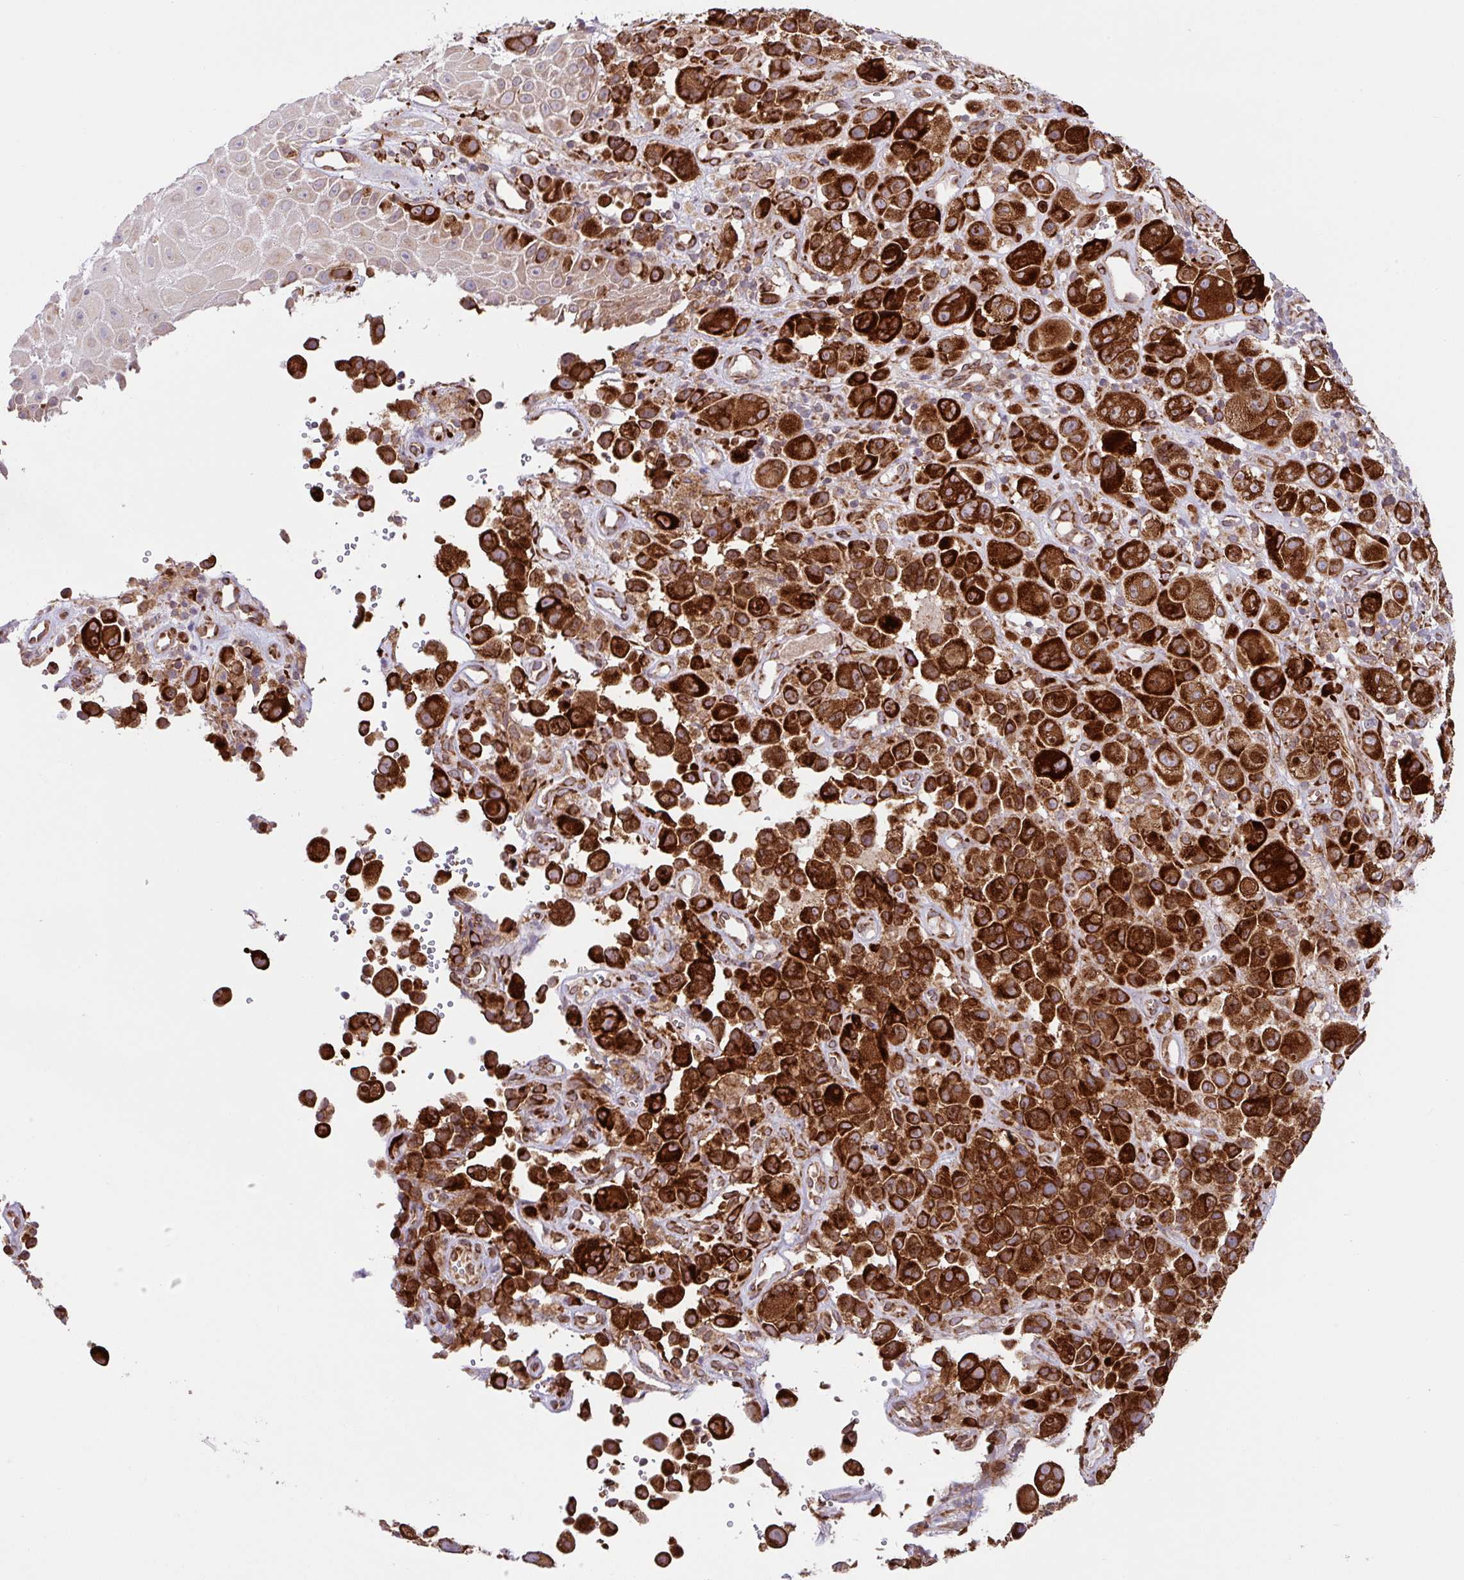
{"staining": {"intensity": "strong", "quantity": ">75%", "location": "cytoplasmic/membranous"}, "tissue": "melanoma", "cell_type": "Tumor cells", "image_type": "cancer", "snomed": [{"axis": "morphology", "description": "Malignant melanoma, NOS"}, {"axis": "topography", "description": "Skin of trunk"}], "caption": "This photomicrograph shows malignant melanoma stained with IHC to label a protein in brown. The cytoplasmic/membranous of tumor cells show strong positivity for the protein. Nuclei are counter-stained blue.", "gene": "SLC39A7", "patient": {"sex": "male", "age": 71}}